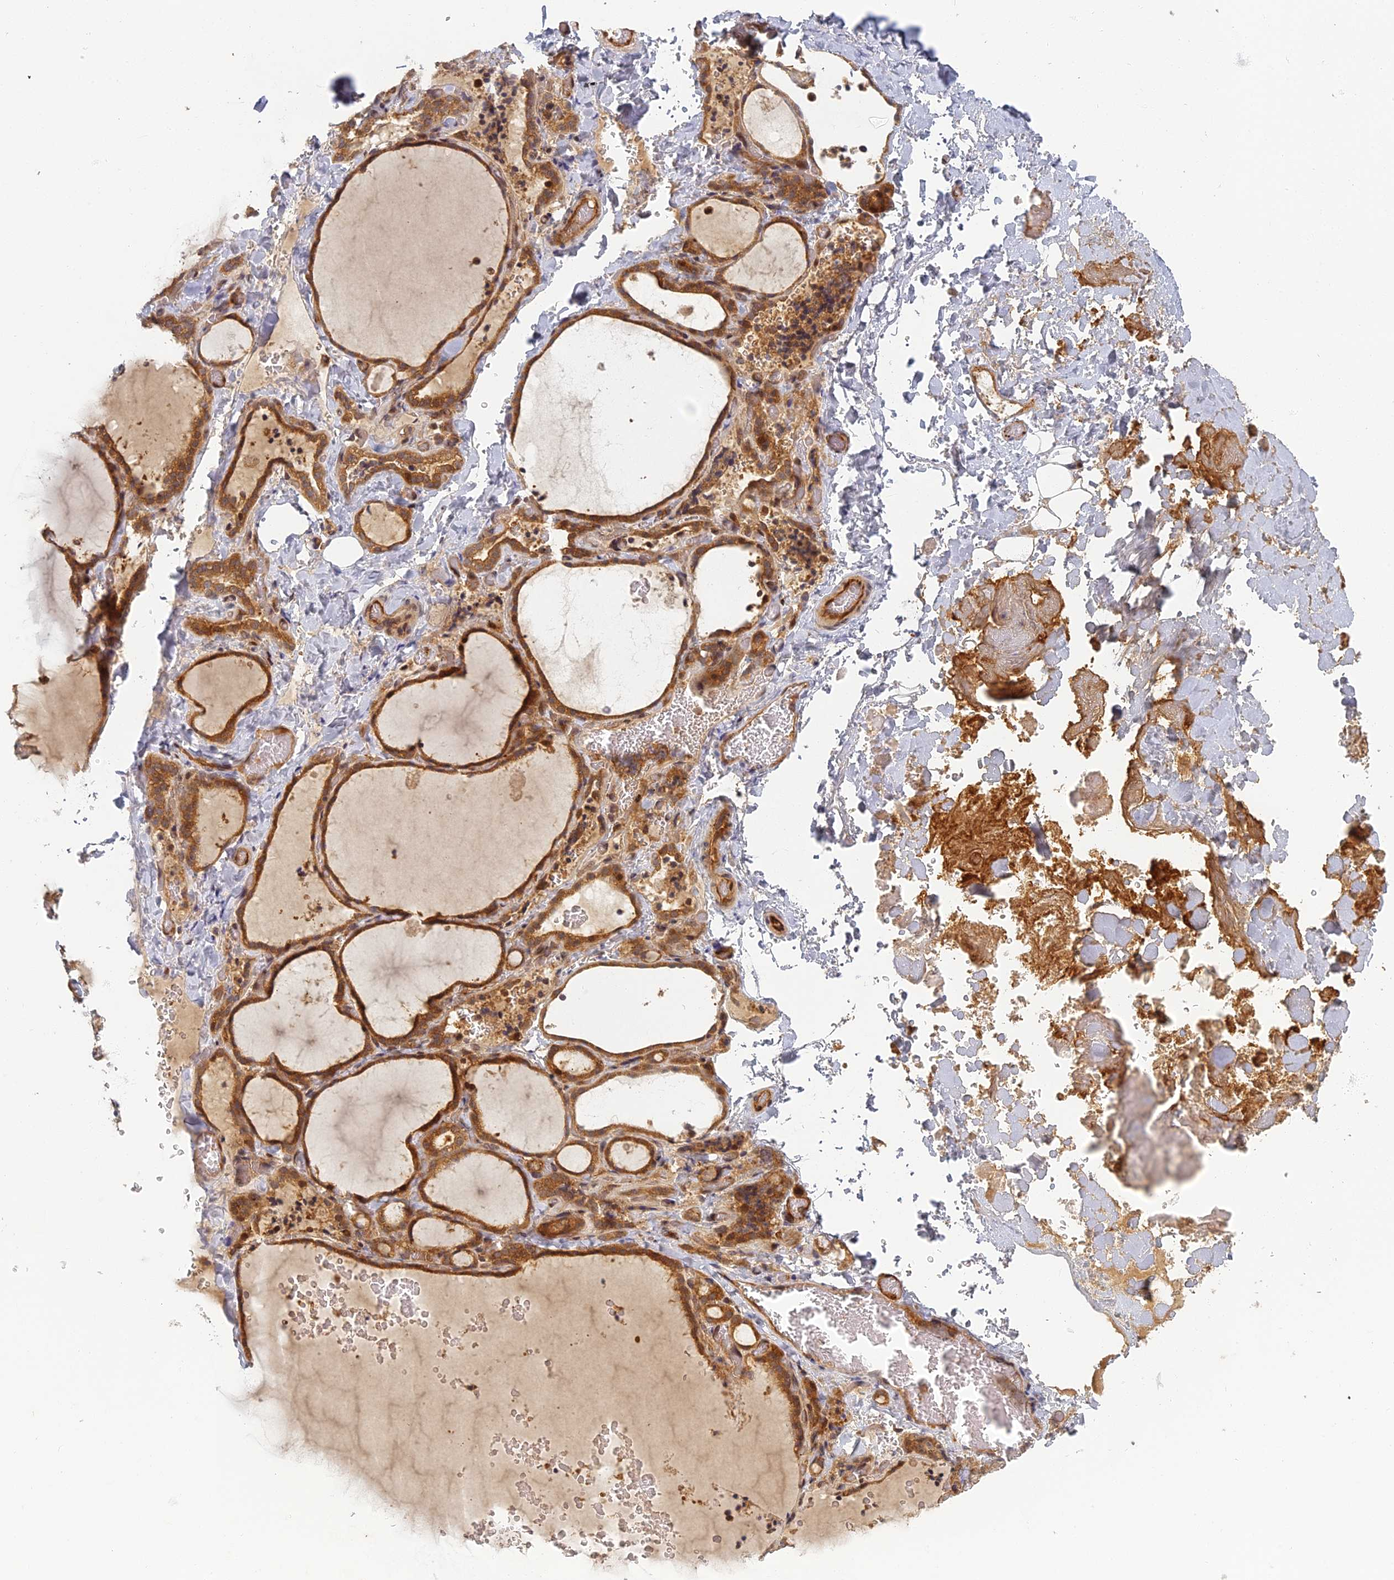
{"staining": {"intensity": "strong", "quantity": ">75%", "location": "cytoplasmic/membranous"}, "tissue": "thyroid gland", "cell_type": "Glandular cells", "image_type": "normal", "snomed": [{"axis": "morphology", "description": "Normal tissue, NOS"}, {"axis": "topography", "description": "Thyroid gland"}], "caption": "DAB (3,3'-diaminobenzidine) immunohistochemical staining of normal thyroid gland reveals strong cytoplasmic/membranous protein expression in about >75% of glandular cells. (brown staining indicates protein expression, while blue staining denotes nuclei).", "gene": "INO80D", "patient": {"sex": "female", "age": 22}}